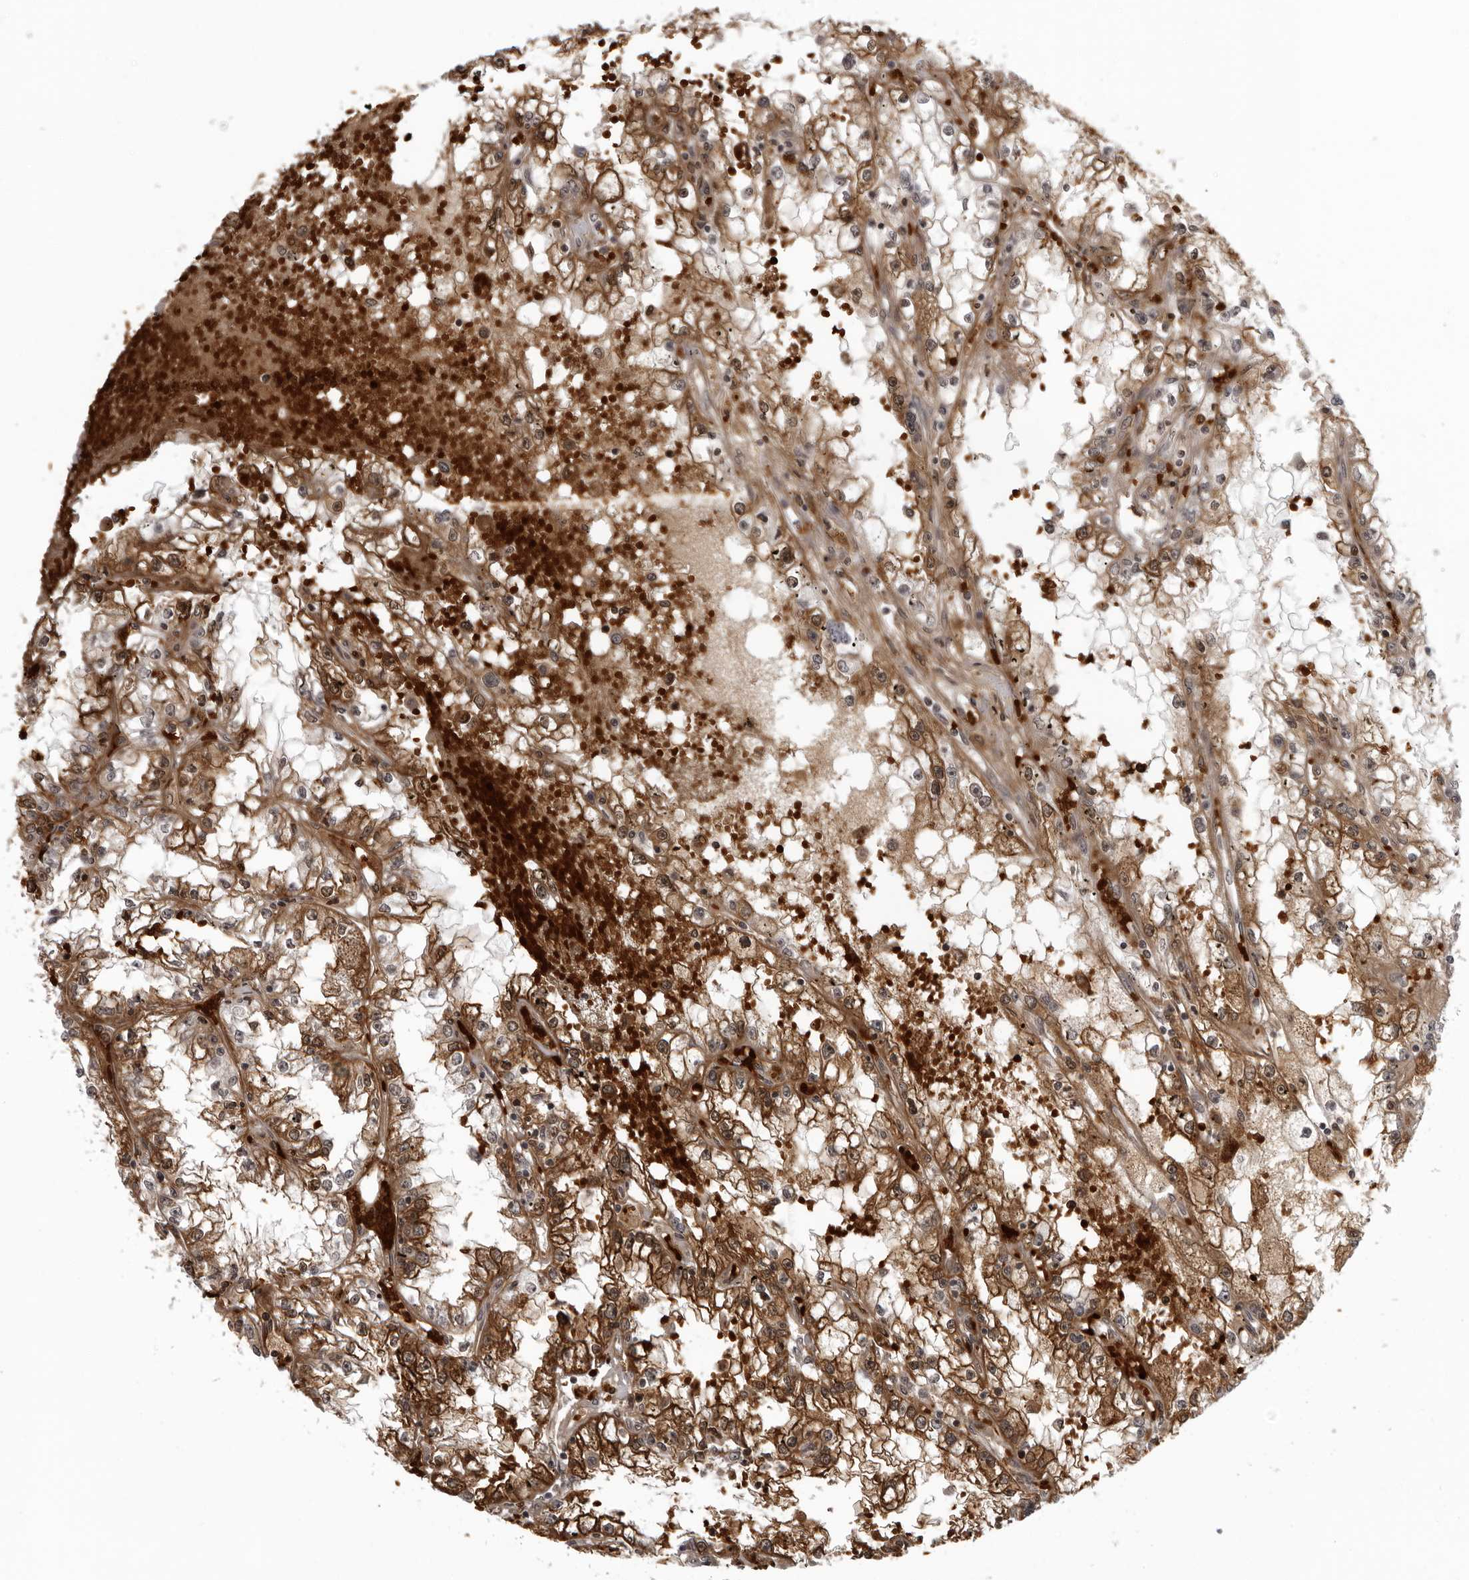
{"staining": {"intensity": "strong", "quantity": ">75%", "location": "cytoplasmic/membranous"}, "tissue": "renal cancer", "cell_type": "Tumor cells", "image_type": "cancer", "snomed": [{"axis": "morphology", "description": "Adenocarcinoma, NOS"}, {"axis": "topography", "description": "Kidney"}], "caption": "Human adenocarcinoma (renal) stained for a protein (brown) shows strong cytoplasmic/membranous positive positivity in approximately >75% of tumor cells.", "gene": "THOP1", "patient": {"sex": "male", "age": 56}}